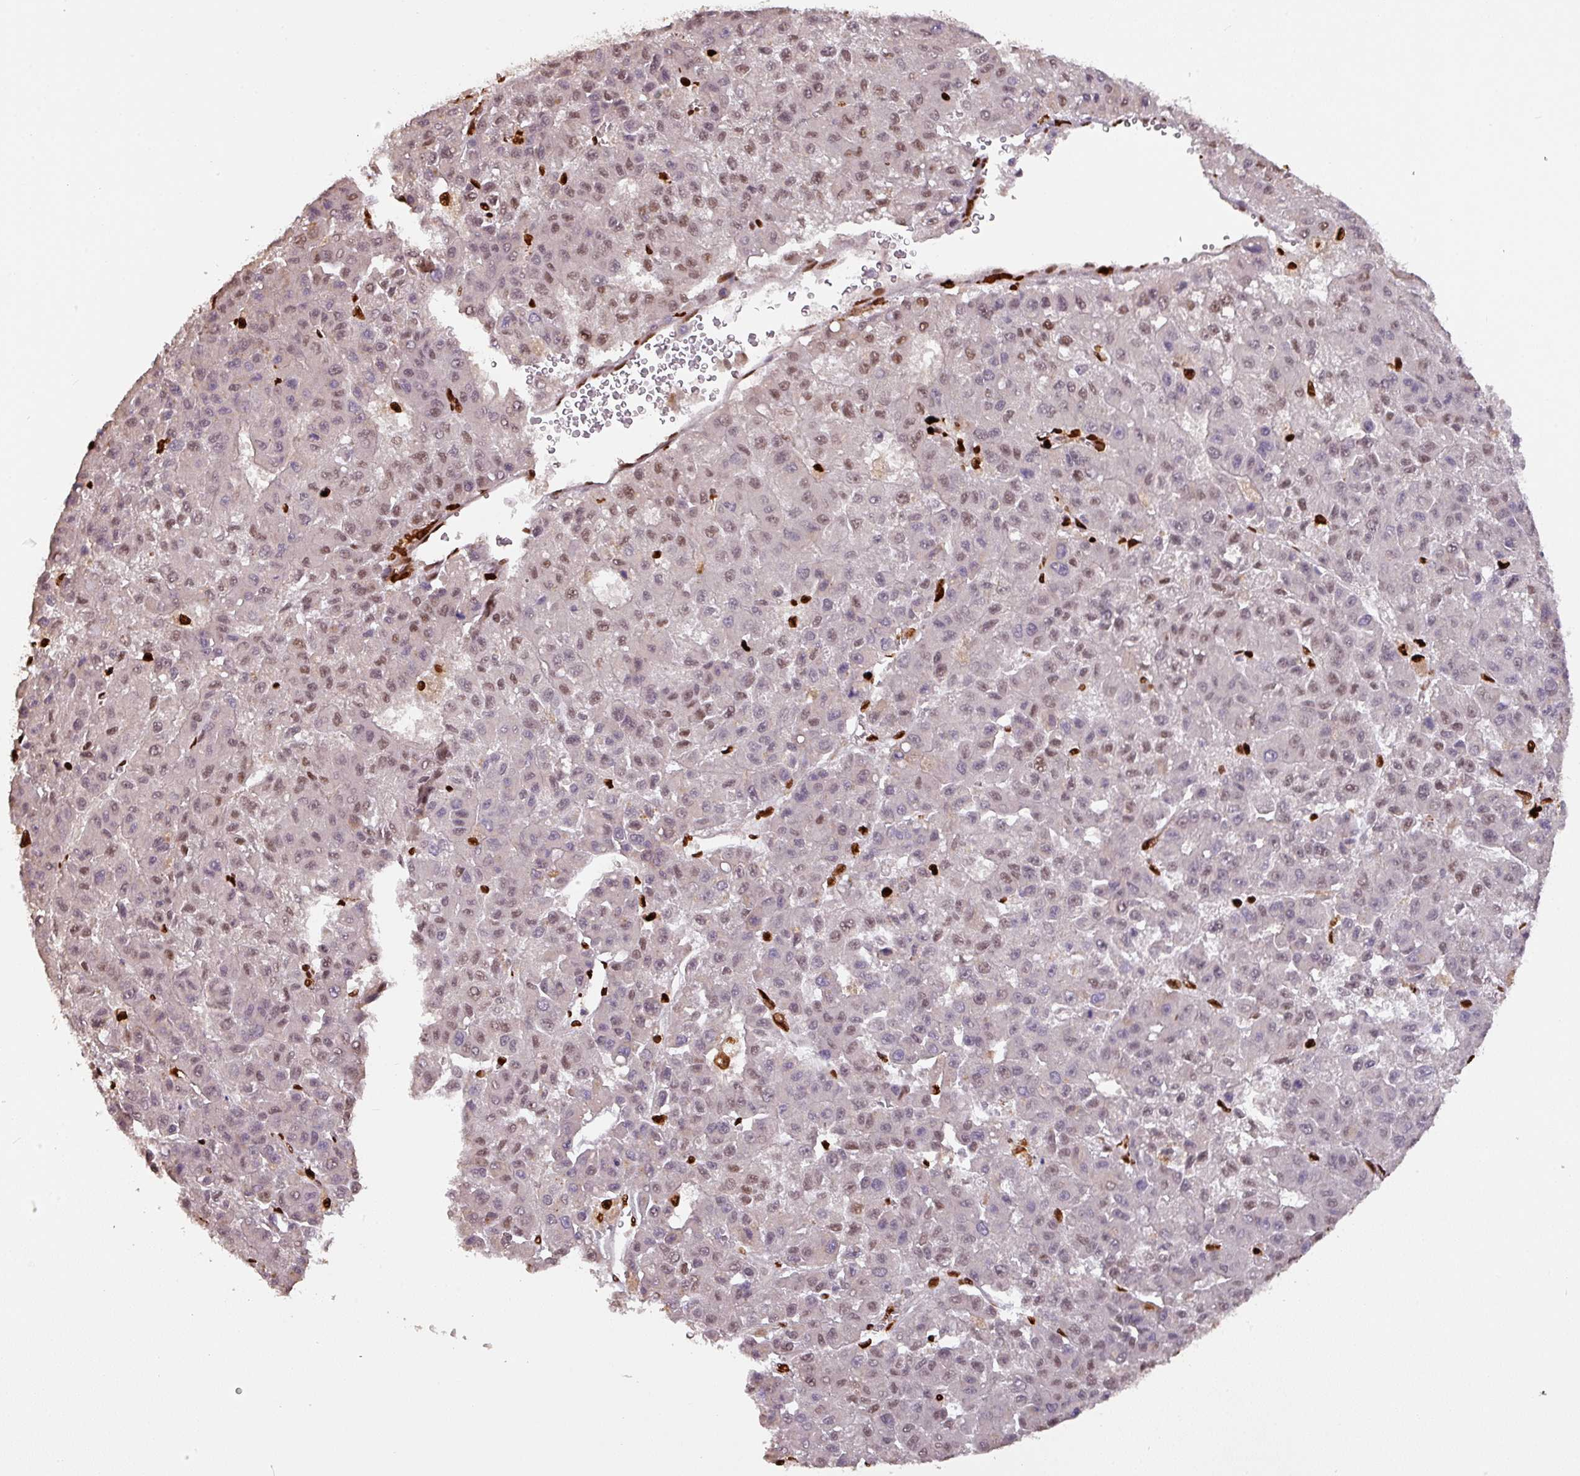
{"staining": {"intensity": "weak", "quantity": "25%-75%", "location": "nuclear"}, "tissue": "liver cancer", "cell_type": "Tumor cells", "image_type": "cancer", "snomed": [{"axis": "morphology", "description": "Carcinoma, Hepatocellular, NOS"}, {"axis": "topography", "description": "Liver"}], "caption": "DAB immunohistochemical staining of liver cancer displays weak nuclear protein staining in about 25%-75% of tumor cells.", "gene": "SAMHD1", "patient": {"sex": "male", "age": 70}}